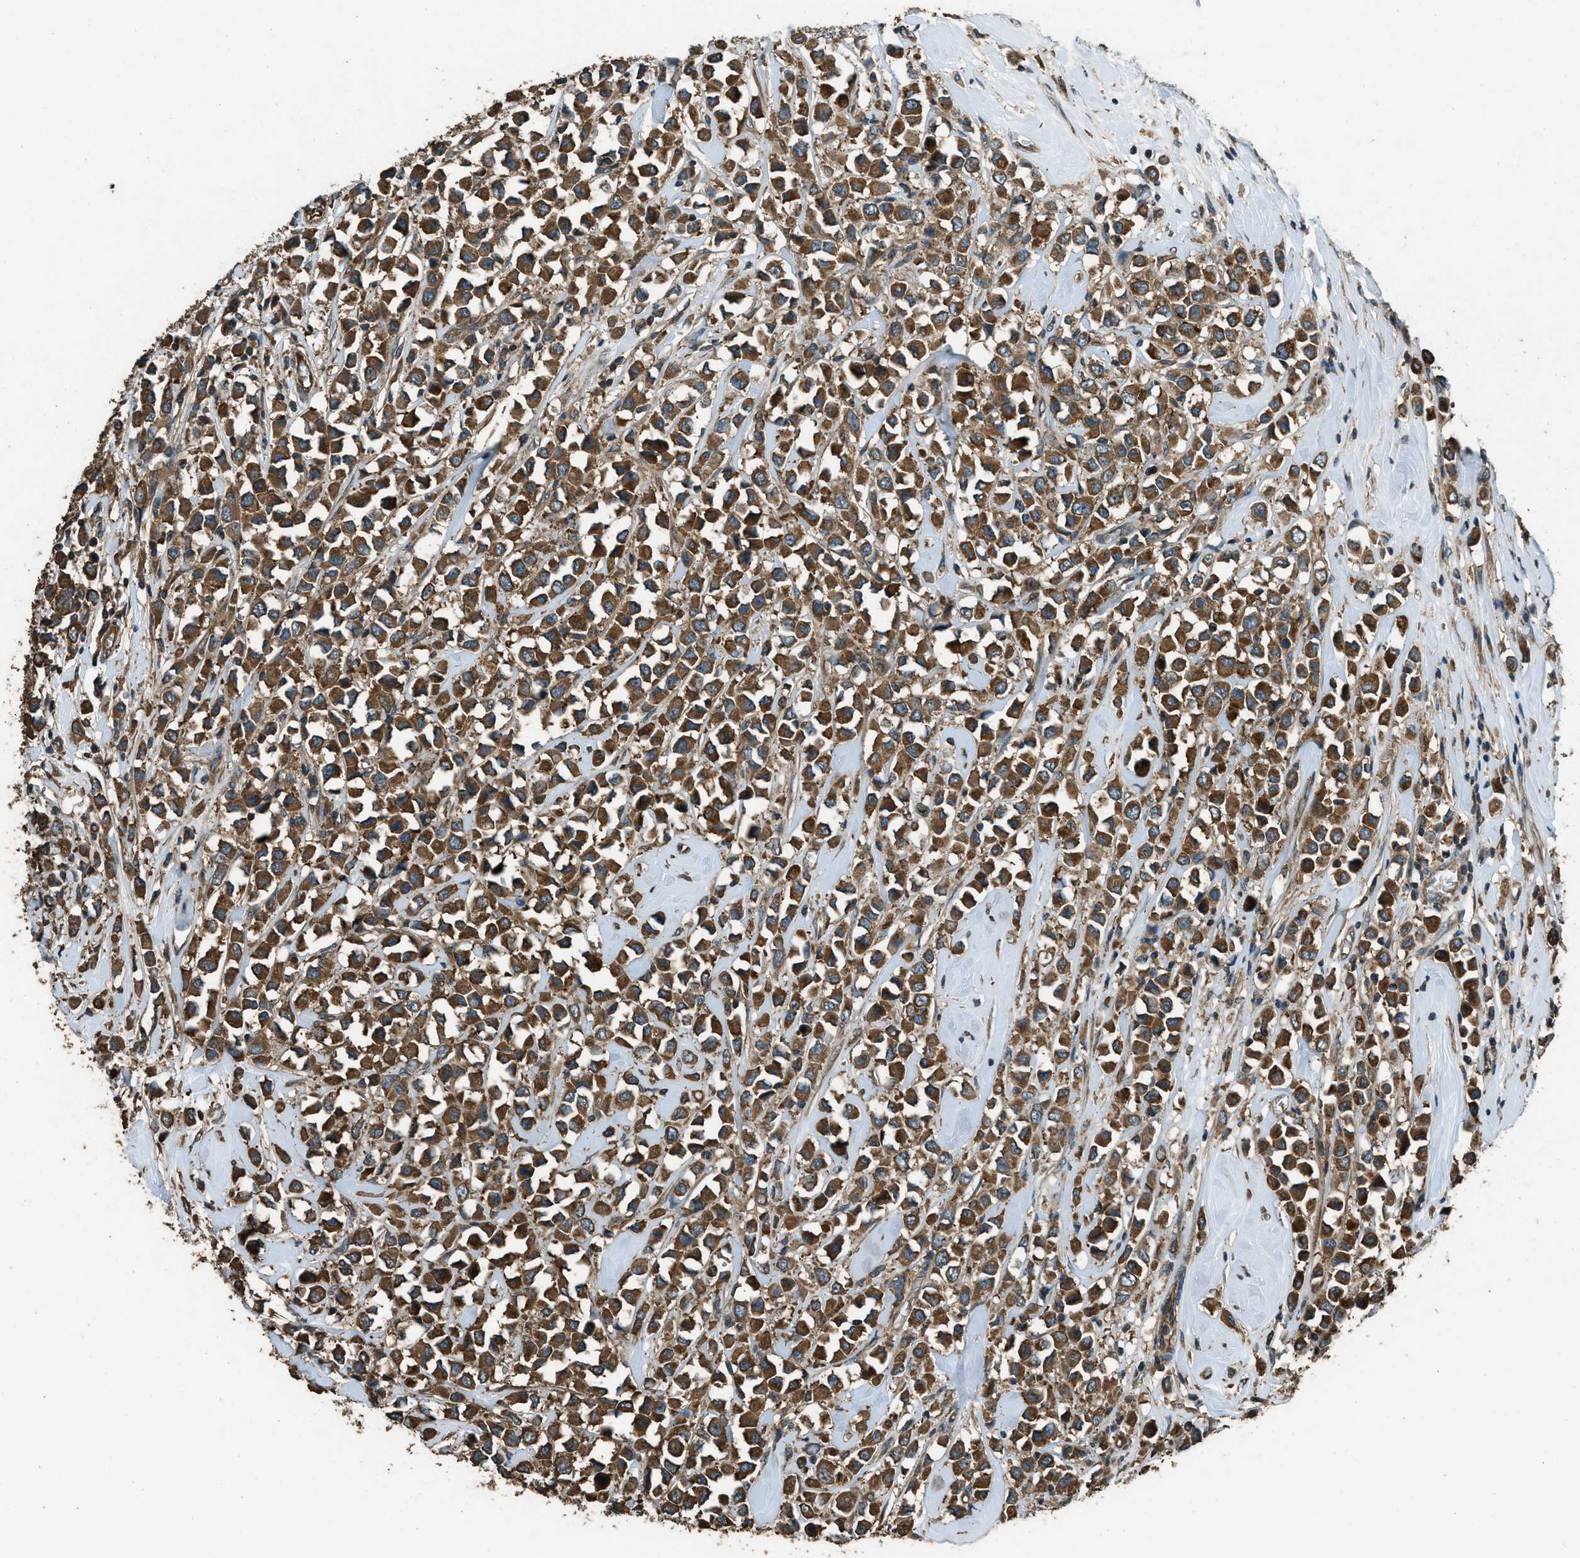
{"staining": {"intensity": "strong", "quantity": ">75%", "location": "cytoplasmic/membranous"}, "tissue": "breast cancer", "cell_type": "Tumor cells", "image_type": "cancer", "snomed": [{"axis": "morphology", "description": "Duct carcinoma"}, {"axis": "topography", "description": "Breast"}], "caption": "Protein expression analysis of human breast intraductal carcinoma reveals strong cytoplasmic/membranous expression in approximately >75% of tumor cells.", "gene": "MARS1", "patient": {"sex": "female", "age": 61}}